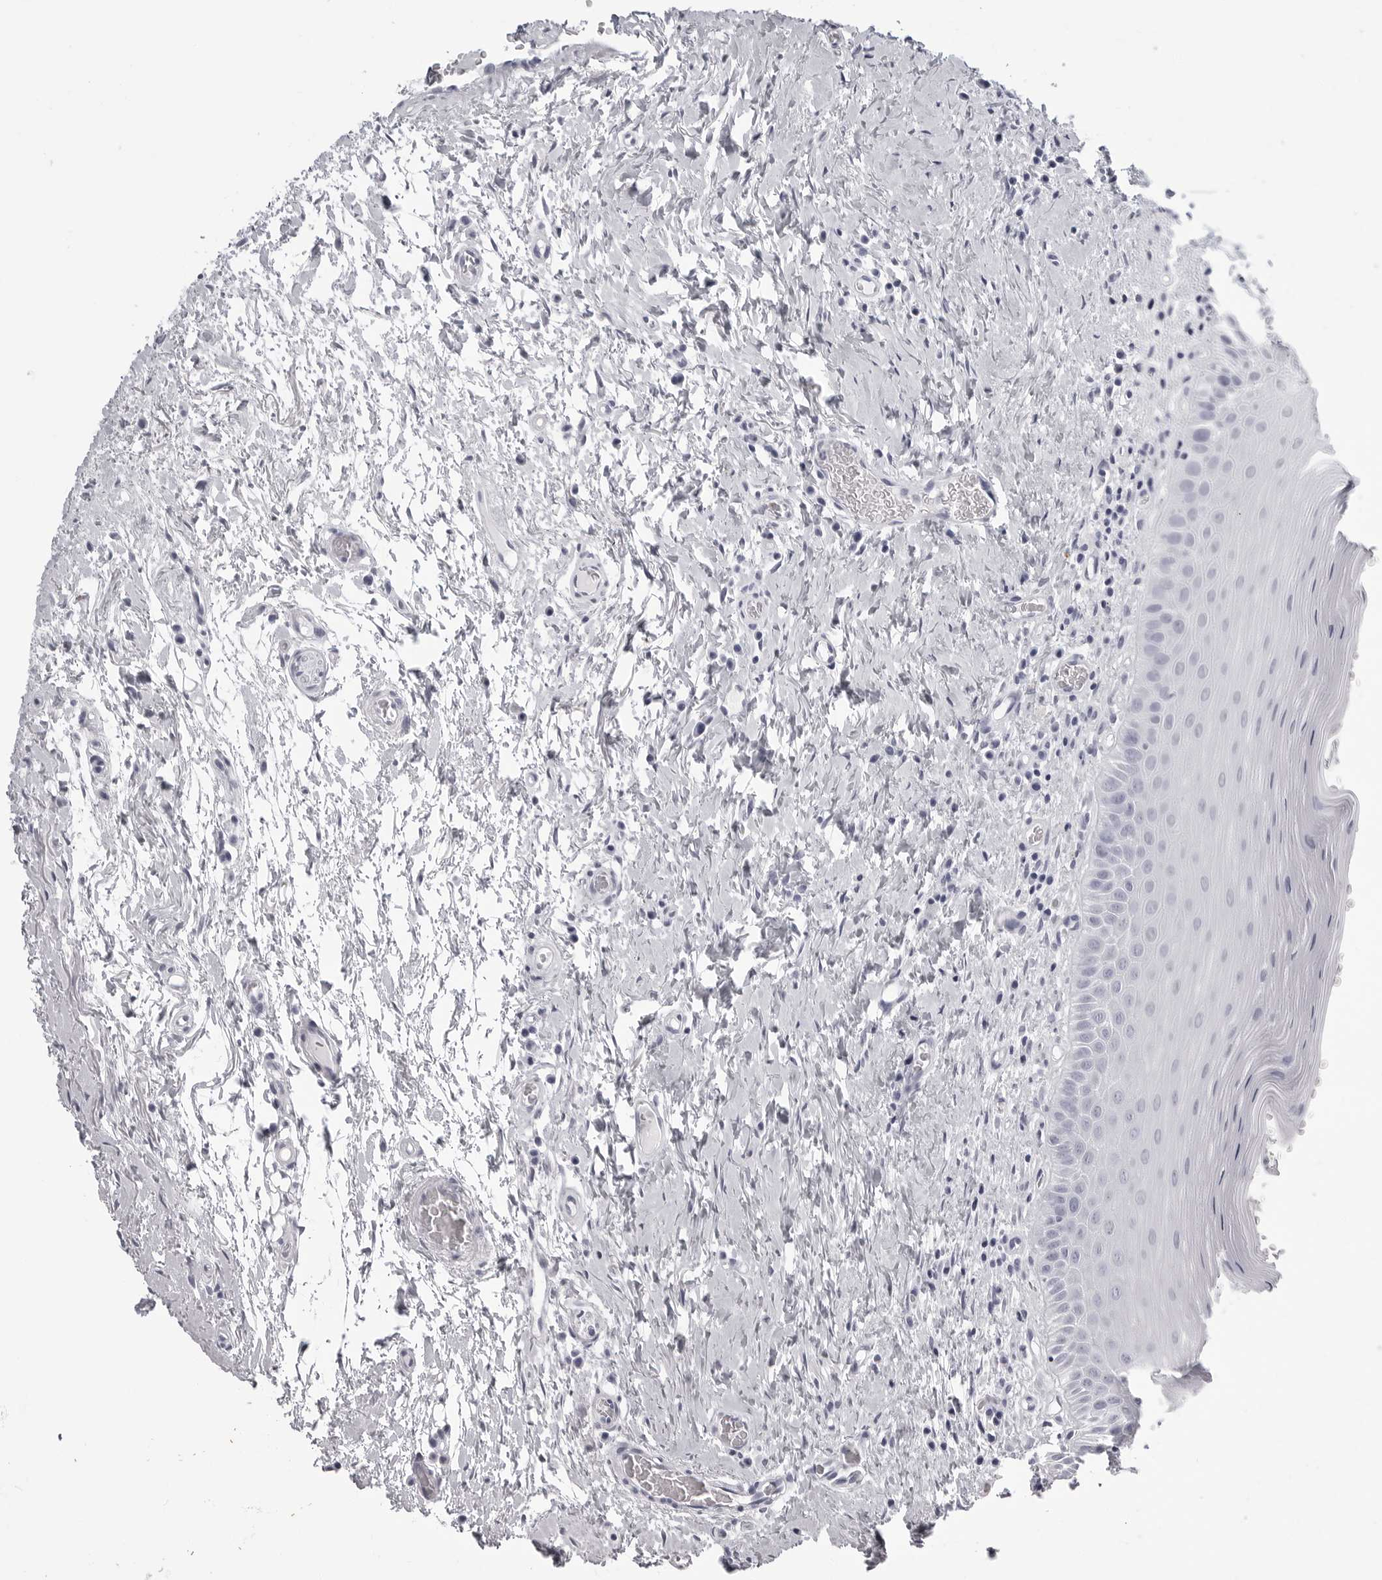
{"staining": {"intensity": "negative", "quantity": "none", "location": "none"}, "tissue": "oral mucosa", "cell_type": "Squamous epithelial cells", "image_type": "normal", "snomed": [{"axis": "morphology", "description": "Normal tissue, NOS"}, {"axis": "topography", "description": "Oral tissue"}], "caption": "Protein analysis of normal oral mucosa shows no significant expression in squamous epithelial cells. (Stains: DAB (3,3'-diaminobenzidine) immunohistochemistry with hematoxylin counter stain, Microscopy: brightfield microscopy at high magnification).", "gene": "BPIFA1", "patient": {"sex": "male", "age": 82}}